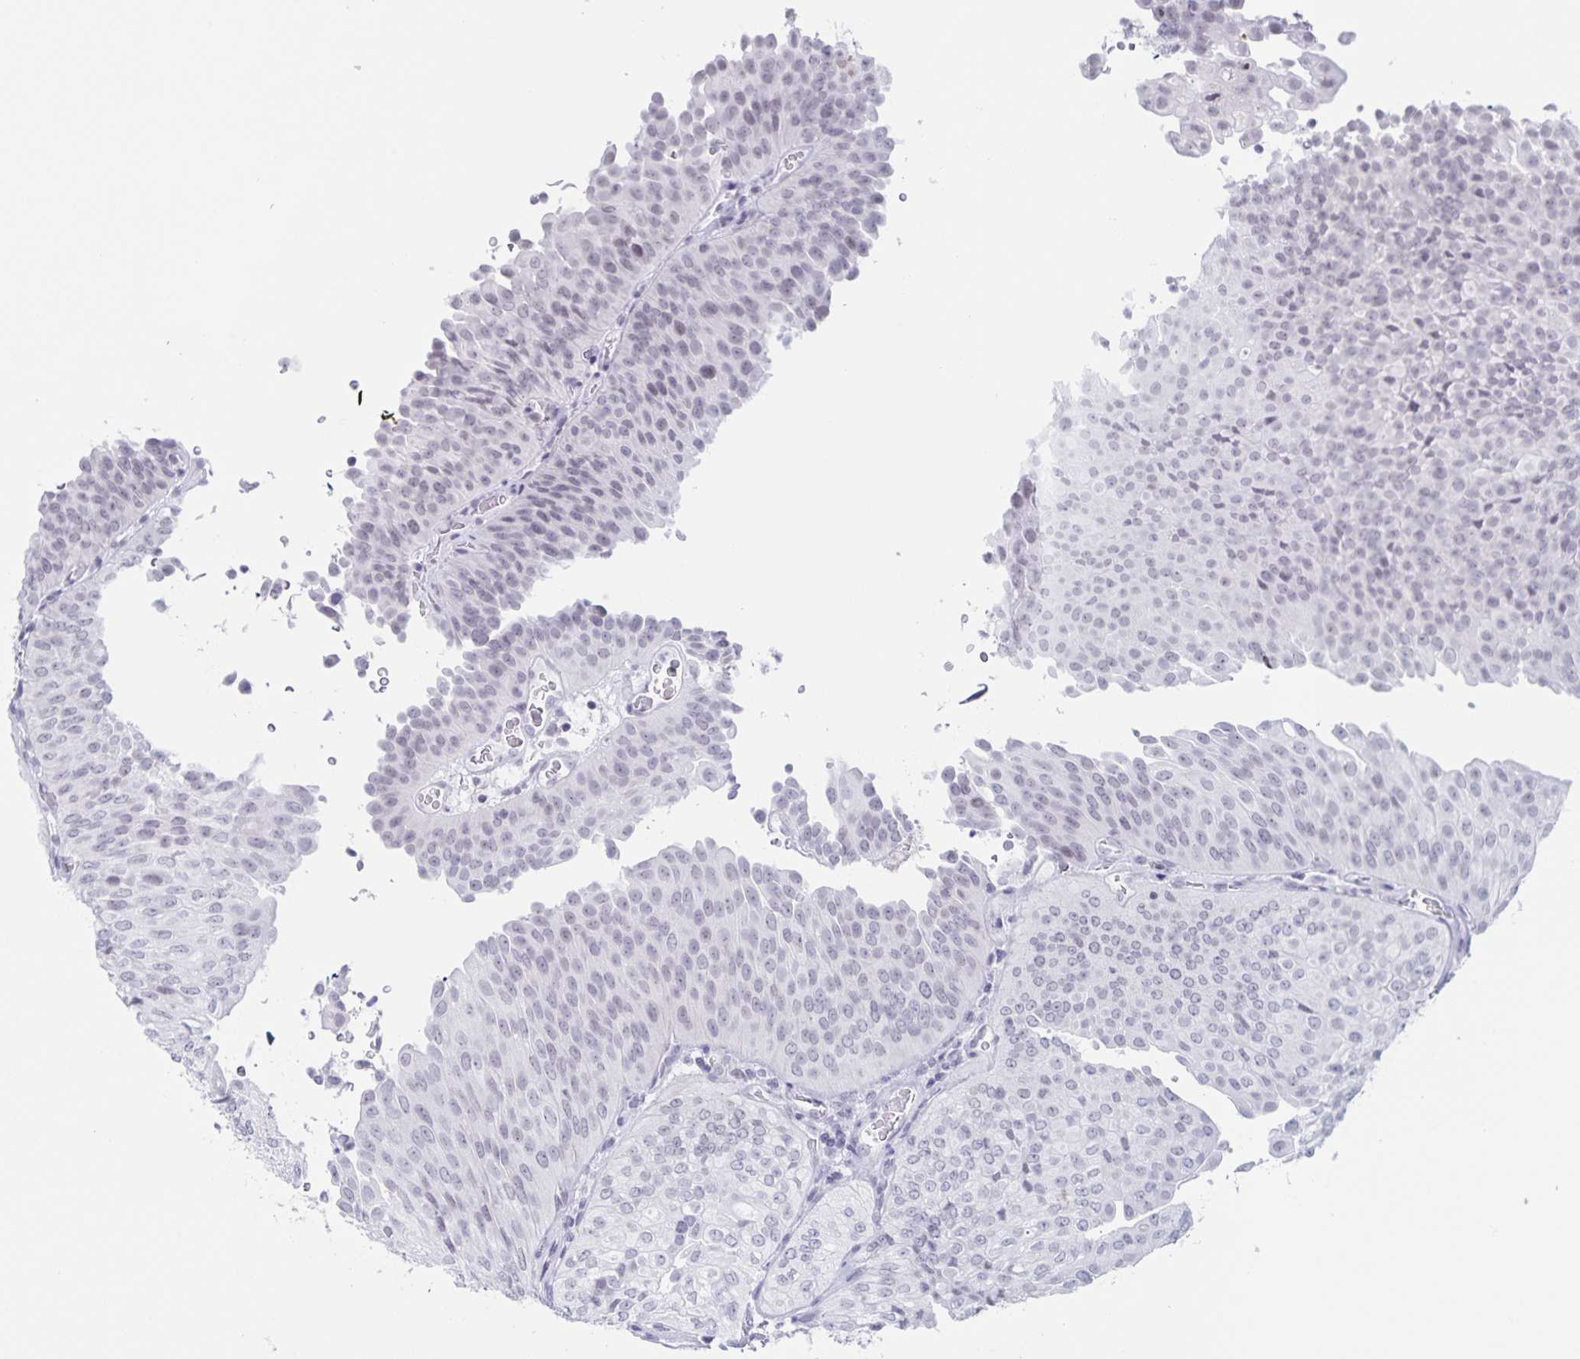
{"staining": {"intensity": "negative", "quantity": "none", "location": "none"}, "tissue": "urothelial cancer", "cell_type": "Tumor cells", "image_type": "cancer", "snomed": [{"axis": "morphology", "description": "Urothelial carcinoma, NOS"}, {"axis": "topography", "description": "Urinary bladder"}], "caption": "The image demonstrates no staining of tumor cells in transitional cell carcinoma.", "gene": "LCE6A", "patient": {"sex": "male", "age": 62}}